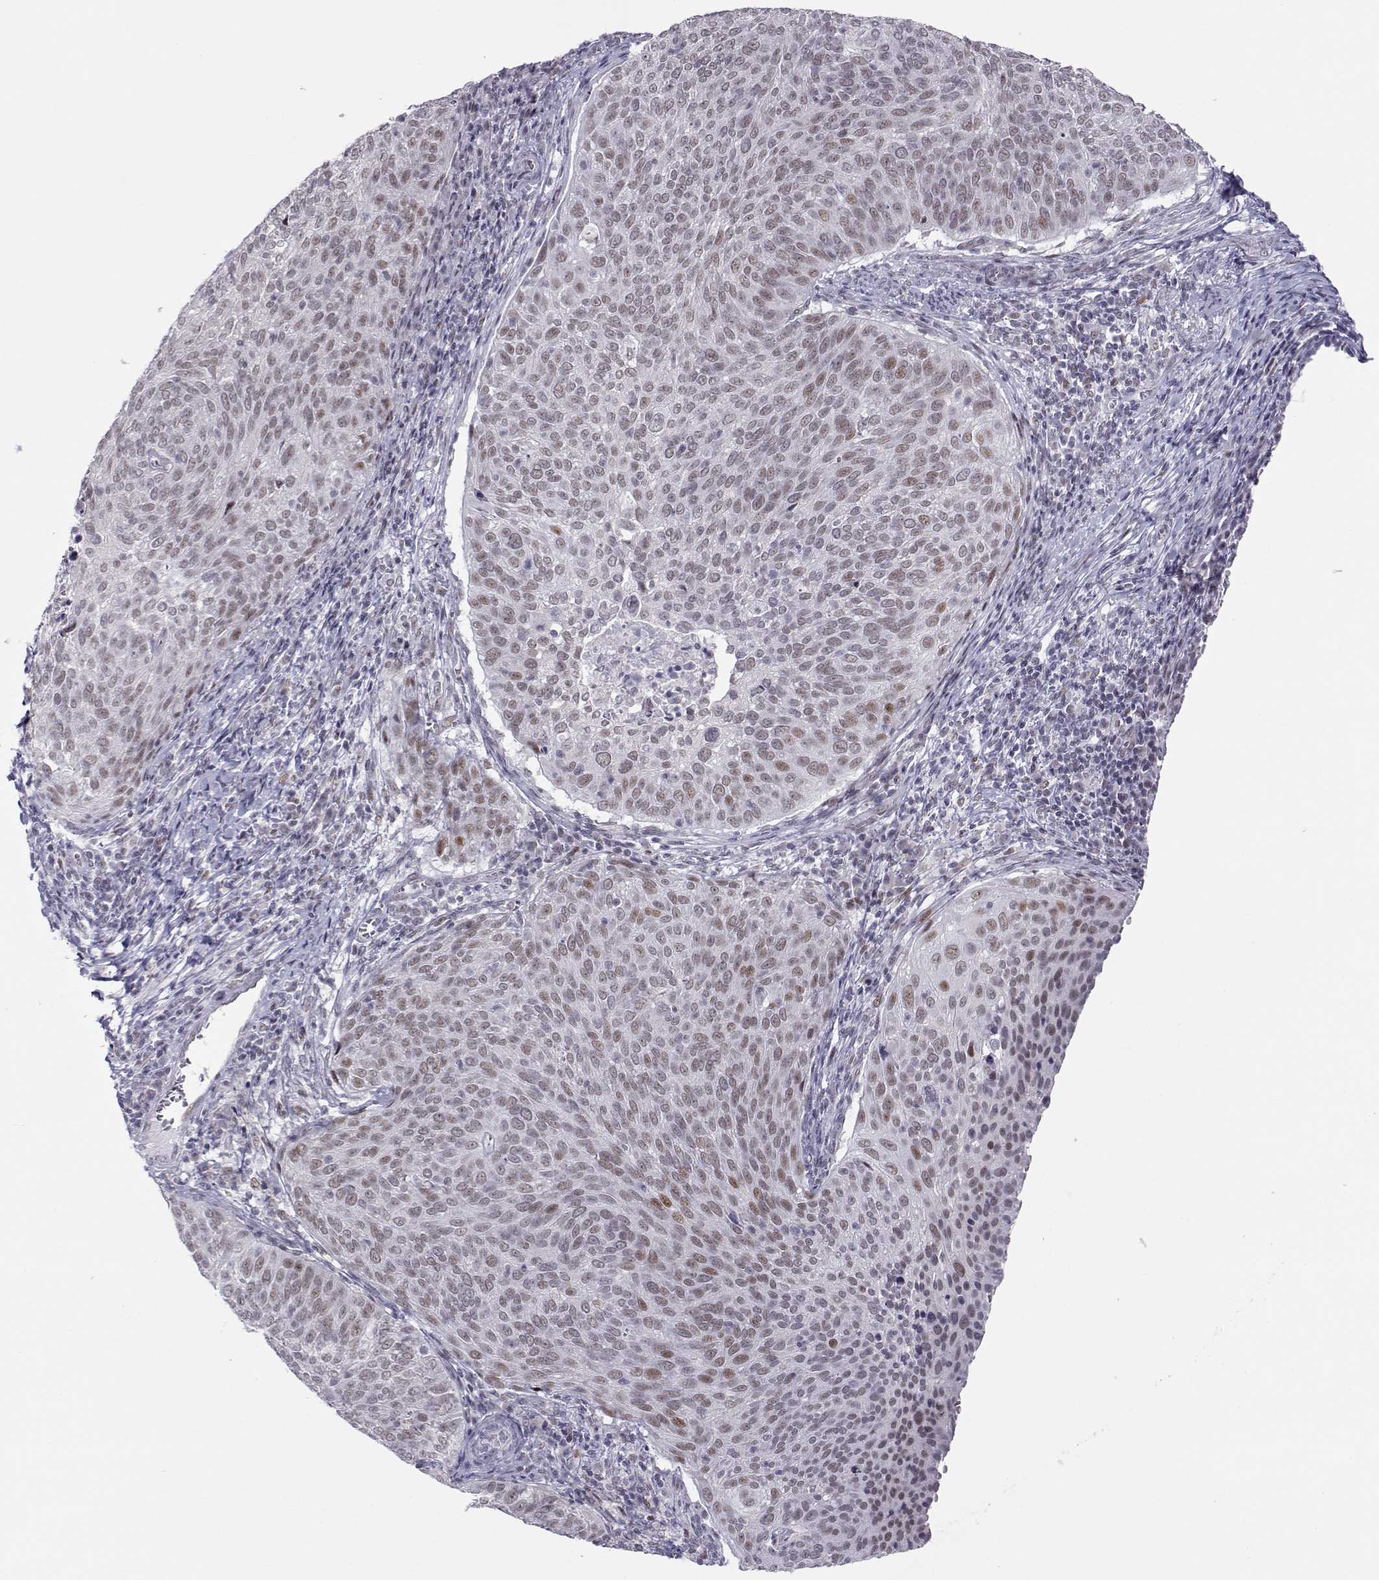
{"staining": {"intensity": "weak", "quantity": "25%-75%", "location": "nuclear"}, "tissue": "cervical cancer", "cell_type": "Tumor cells", "image_type": "cancer", "snomed": [{"axis": "morphology", "description": "Squamous cell carcinoma, NOS"}, {"axis": "topography", "description": "Cervix"}], "caption": "A micrograph of human cervical cancer stained for a protein displays weak nuclear brown staining in tumor cells.", "gene": "SIX6", "patient": {"sex": "female", "age": 39}}